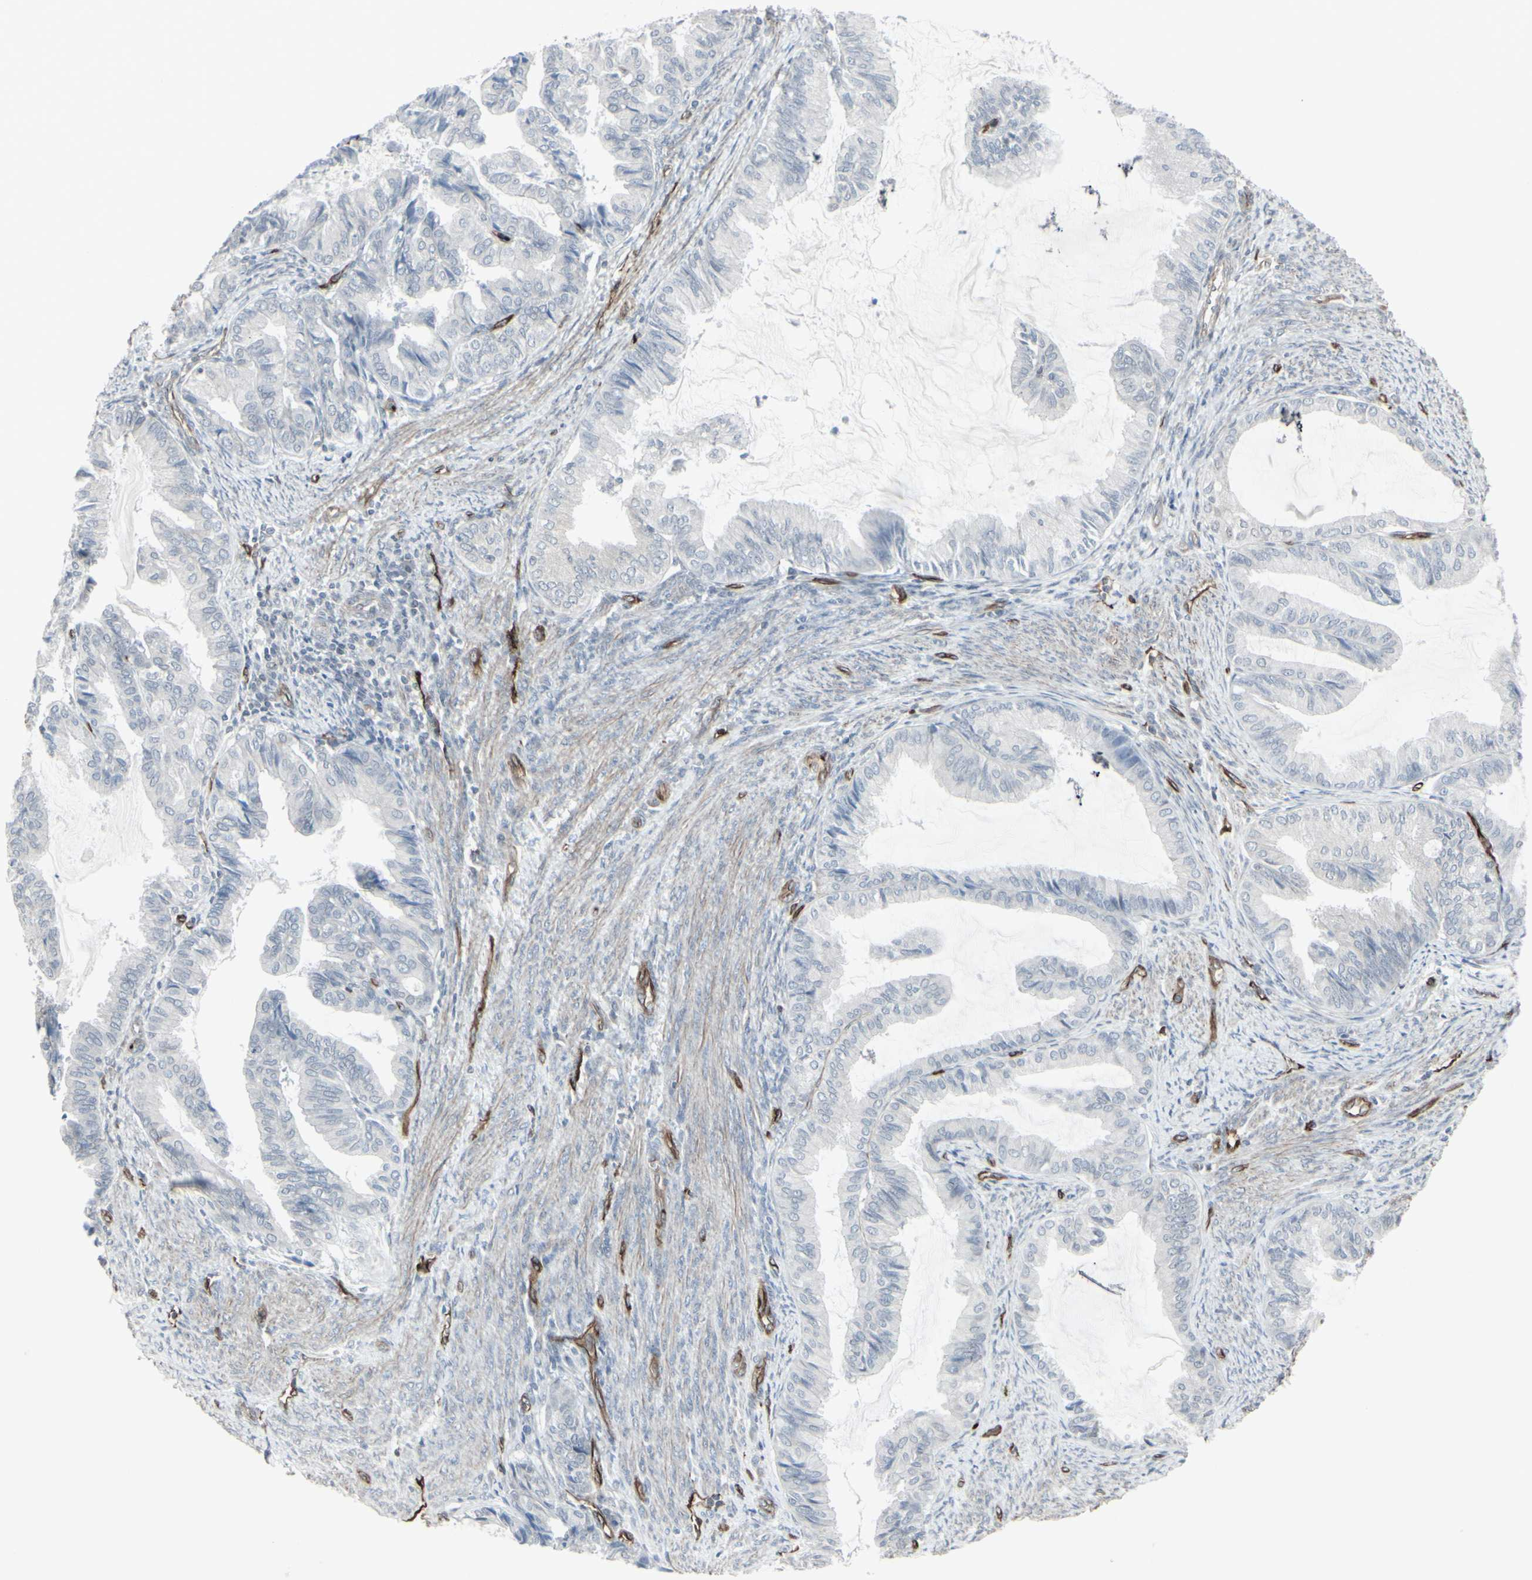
{"staining": {"intensity": "negative", "quantity": "none", "location": "none"}, "tissue": "endometrial cancer", "cell_type": "Tumor cells", "image_type": "cancer", "snomed": [{"axis": "morphology", "description": "Adenocarcinoma, NOS"}, {"axis": "topography", "description": "Endometrium"}], "caption": "There is no significant positivity in tumor cells of adenocarcinoma (endometrial). The staining is performed using DAB brown chromogen with nuclei counter-stained in using hematoxylin.", "gene": "DTX3L", "patient": {"sex": "female", "age": 86}}